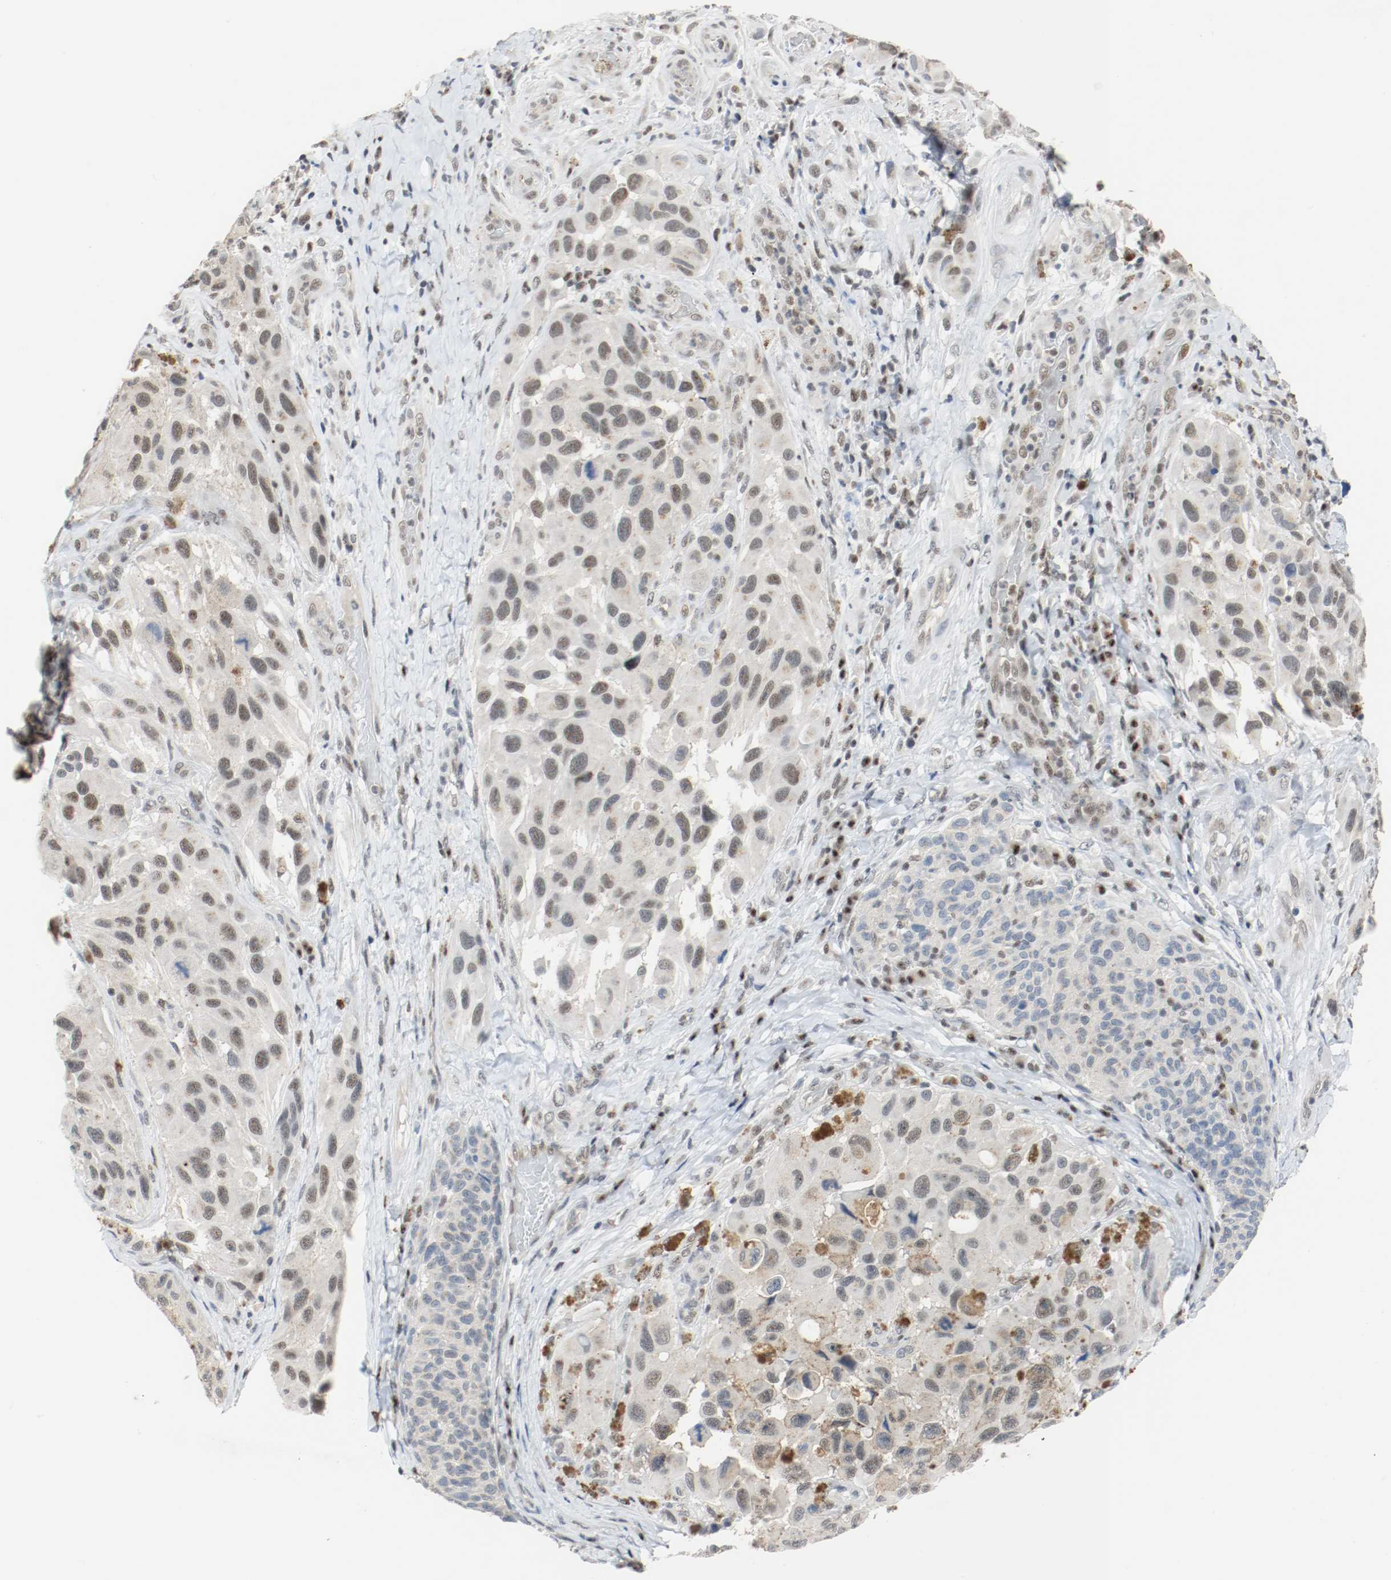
{"staining": {"intensity": "weak", "quantity": "<25%", "location": "nuclear"}, "tissue": "melanoma", "cell_type": "Tumor cells", "image_type": "cancer", "snomed": [{"axis": "morphology", "description": "Malignant melanoma, NOS"}, {"axis": "topography", "description": "Skin"}], "caption": "This is a histopathology image of immunohistochemistry (IHC) staining of malignant melanoma, which shows no expression in tumor cells. (Immunohistochemistry, brightfield microscopy, high magnification).", "gene": "ASH1L", "patient": {"sex": "female", "age": 73}}